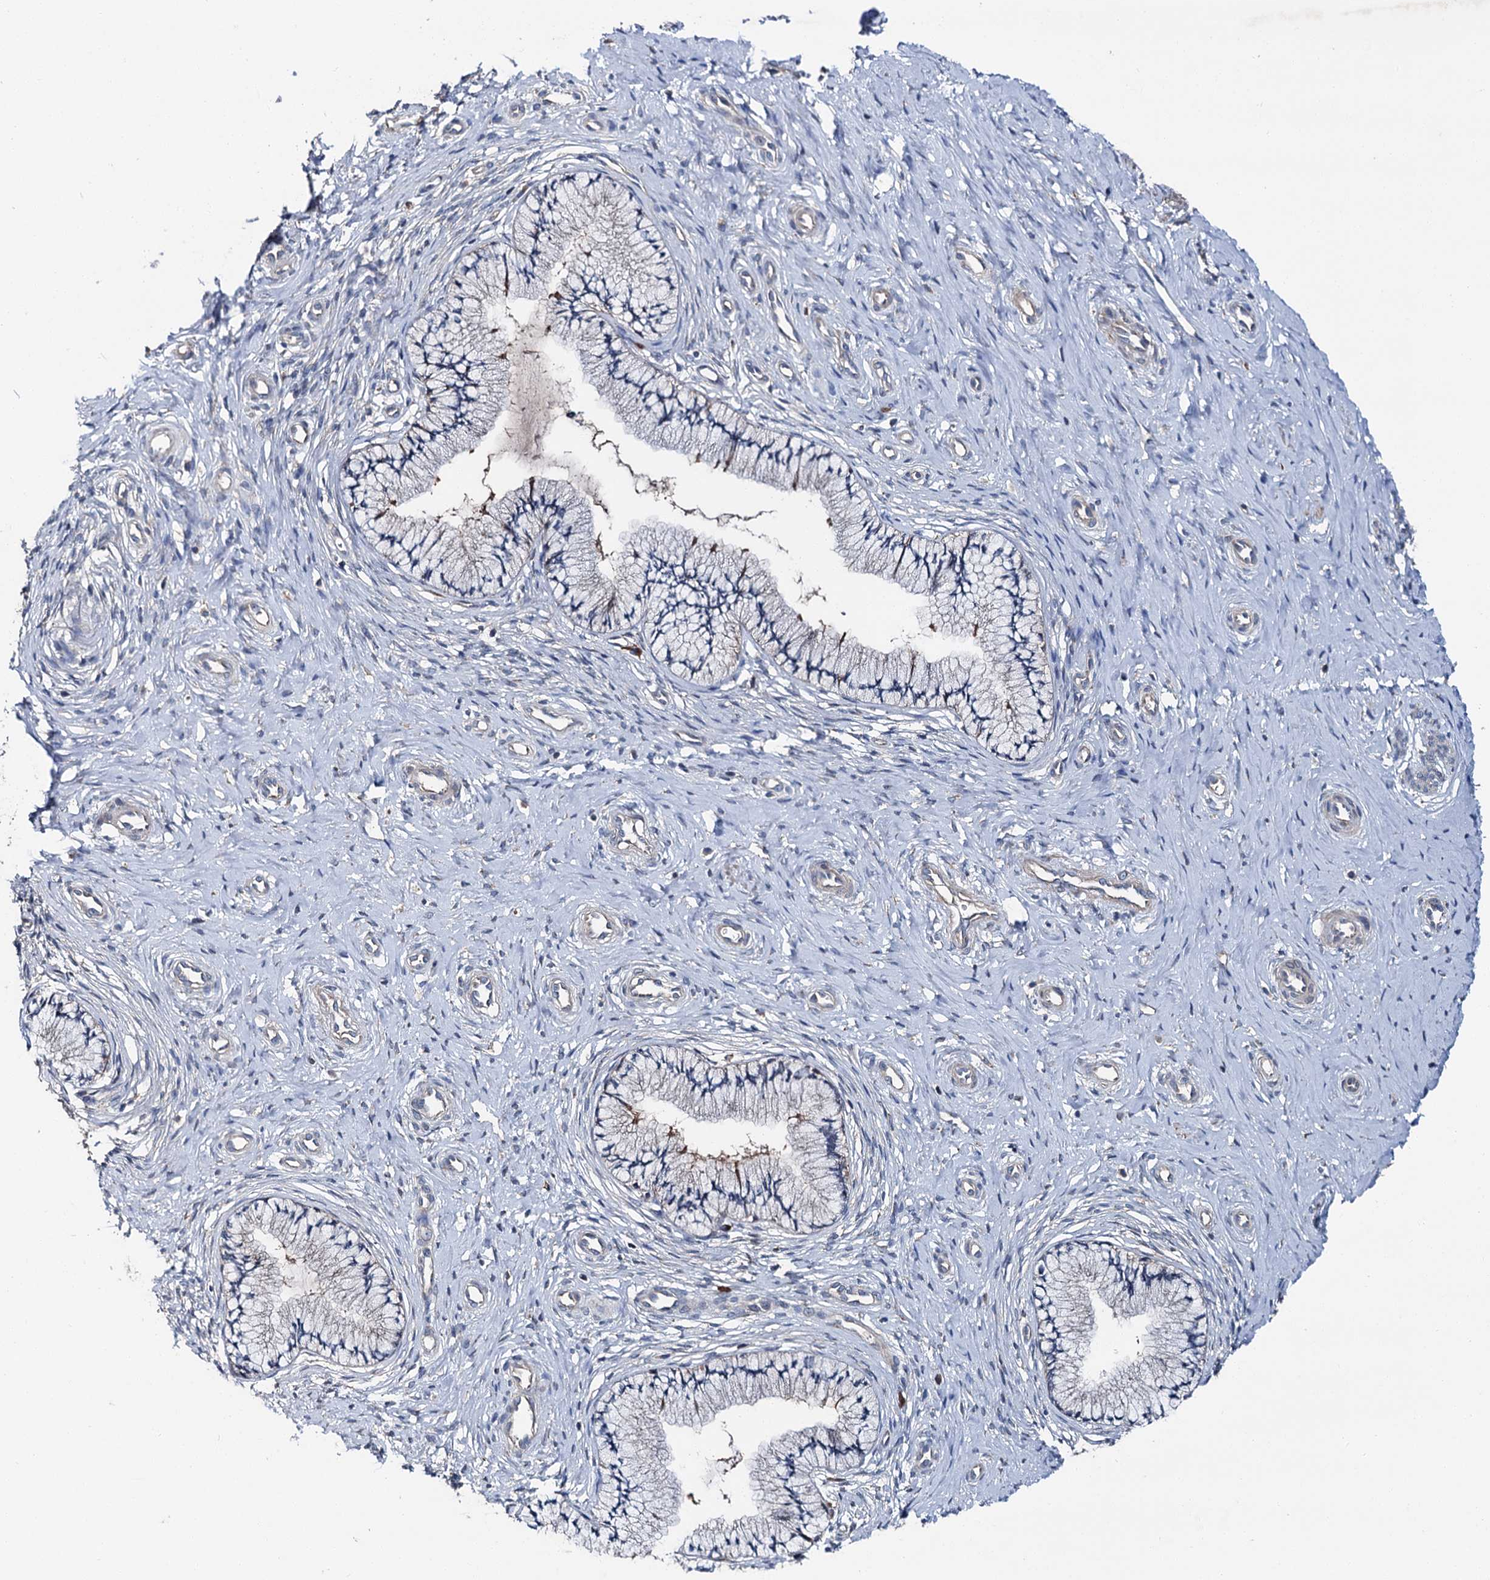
{"staining": {"intensity": "negative", "quantity": "none", "location": "none"}, "tissue": "cervix", "cell_type": "Glandular cells", "image_type": "normal", "snomed": [{"axis": "morphology", "description": "Normal tissue, NOS"}, {"axis": "topography", "description": "Cervix"}], "caption": "Benign cervix was stained to show a protein in brown. There is no significant positivity in glandular cells.", "gene": "SLC22A25", "patient": {"sex": "female", "age": 36}}